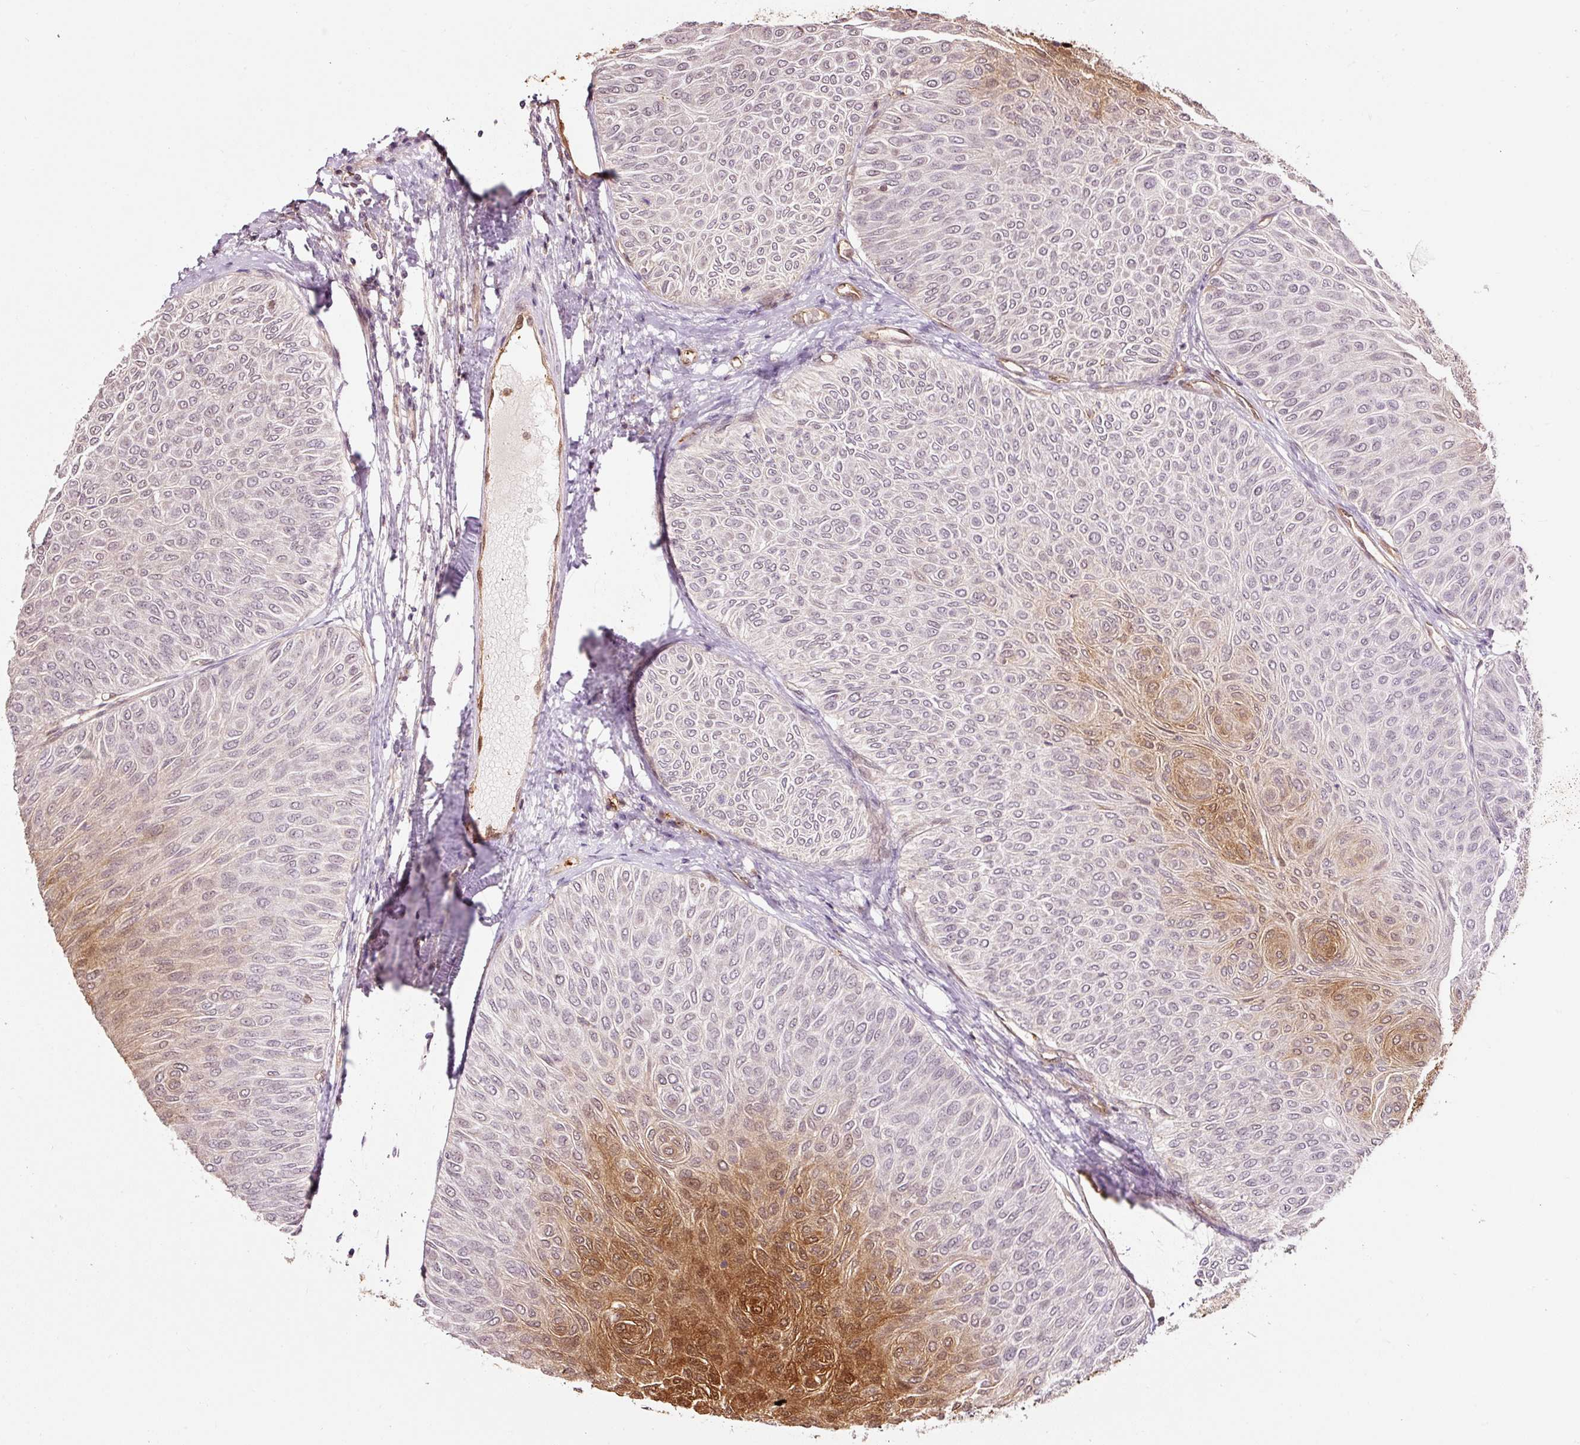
{"staining": {"intensity": "strong", "quantity": "25%-75%", "location": "cytoplasmic/membranous,nuclear"}, "tissue": "urothelial cancer", "cell_type": "Tumor cells", "image_type": "cancer", "snomed": [{"axis": "morphology", "description": "Urothelial carcinoma, Low grade"}, {"axis": "topography", "description": "Urinary bladder"}], "caption": "DAB (3,3'-diaminobenzidine) immunohistochemical staining of urothelial cancer reveals strong cytoplasmic/membranous and nuclear protein positivity in approximately 25%-75% of tumor cells.", "gene": "FBXL14", "patient": {"sex": "male", "age": 78}}